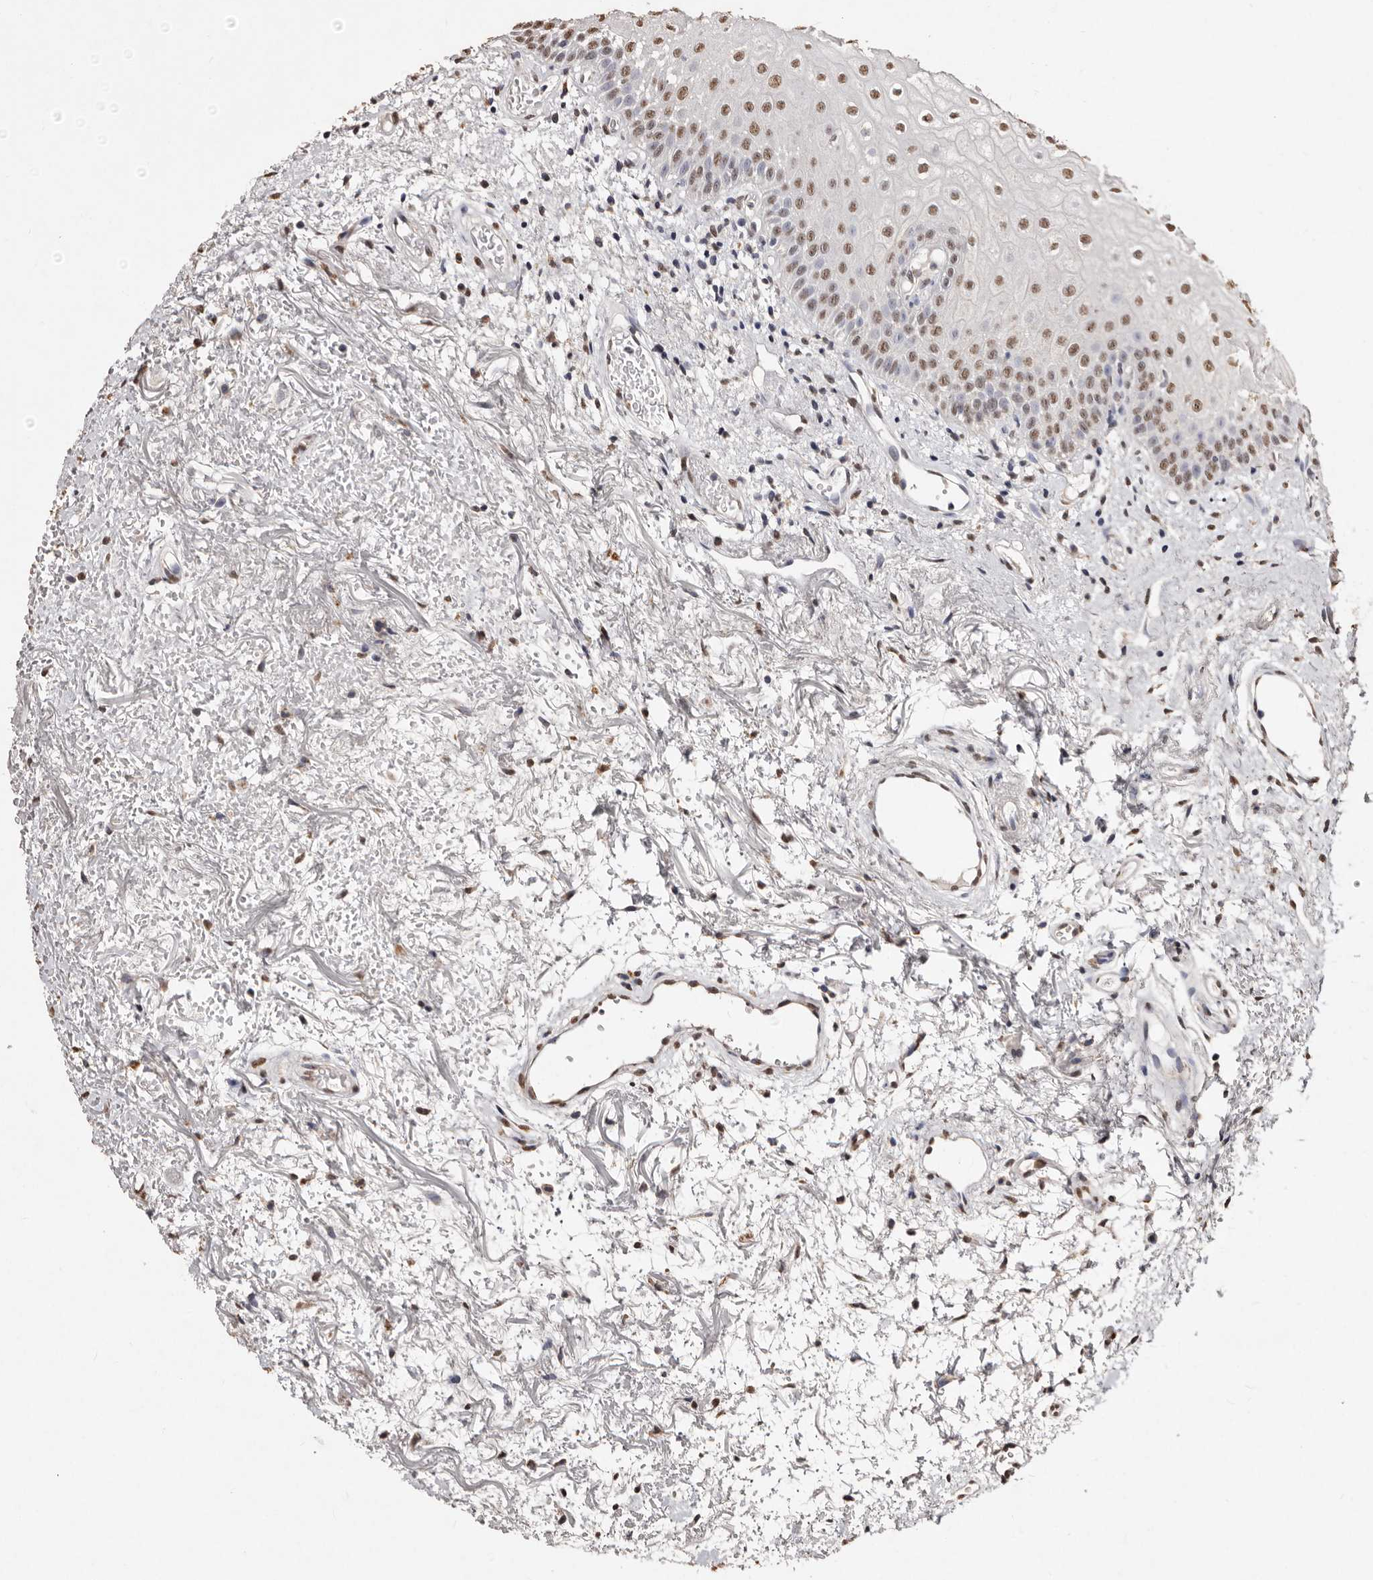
{"staining": {"intensity": "moderate", "quantity": "25%-75%", "location": "nuclear"}, "tissue": "oral mucosa", "cell_type": "Squamous epithelial cells", "image_type": "normal", "snomed": [{"axis": "morphology", "description": "Normal tissue, NOS"}, {"axis": "topography", "description": "Oral tissue"}], "caption": "Moderate nuclear positivity for a protein is appreciated in approximately 25%-75% of squamous epithelial cells of unremarkable oral mucosa using immunohistochemistry.", "gene": "ERBB4", "patient": {"sex": "male", "age": 52}}